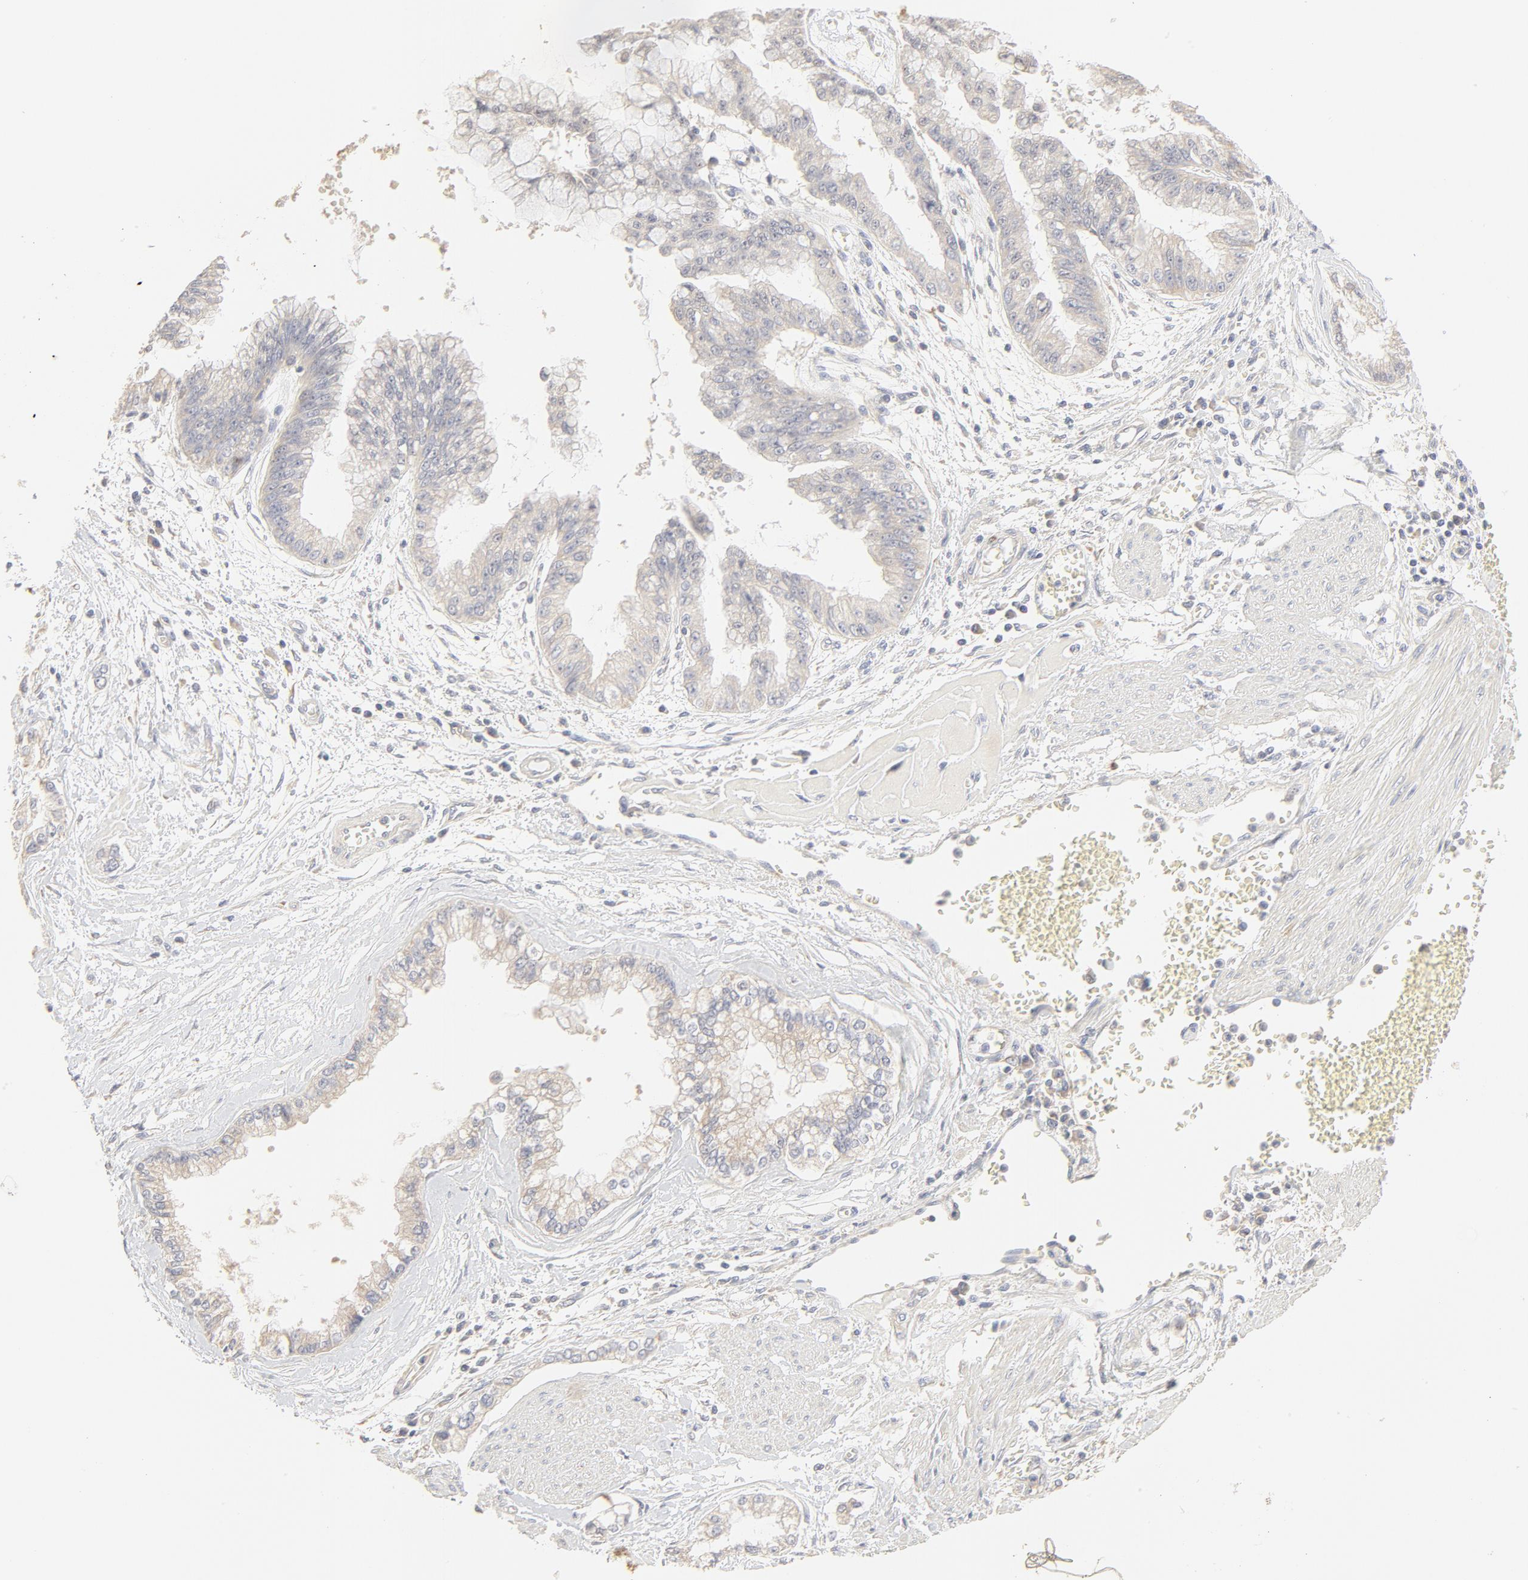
{"staining": {"intensity": "negative", "quantity": "none", "location": "none"}, "tissue": "liver cancer", "cell_type": "Tumor cells", "image_type": "cancer", "snomed": [{"axis": "morphology", "description": "Cholangiocarcinoma"}, {"axis": "topography", "description": "Liver"}], "caption": "DAB immunohistochemical staining of human liver cancer (cholangiocarcinoma) shows no significant expression in tumor cells. (Brightfield microscopy of DAB (3,3'-diaminobenzidine) immunohistochemistry (IHC) at high magnification).", "gene": "FCGBP", "patient": {"sex": "female", "age": 79}}